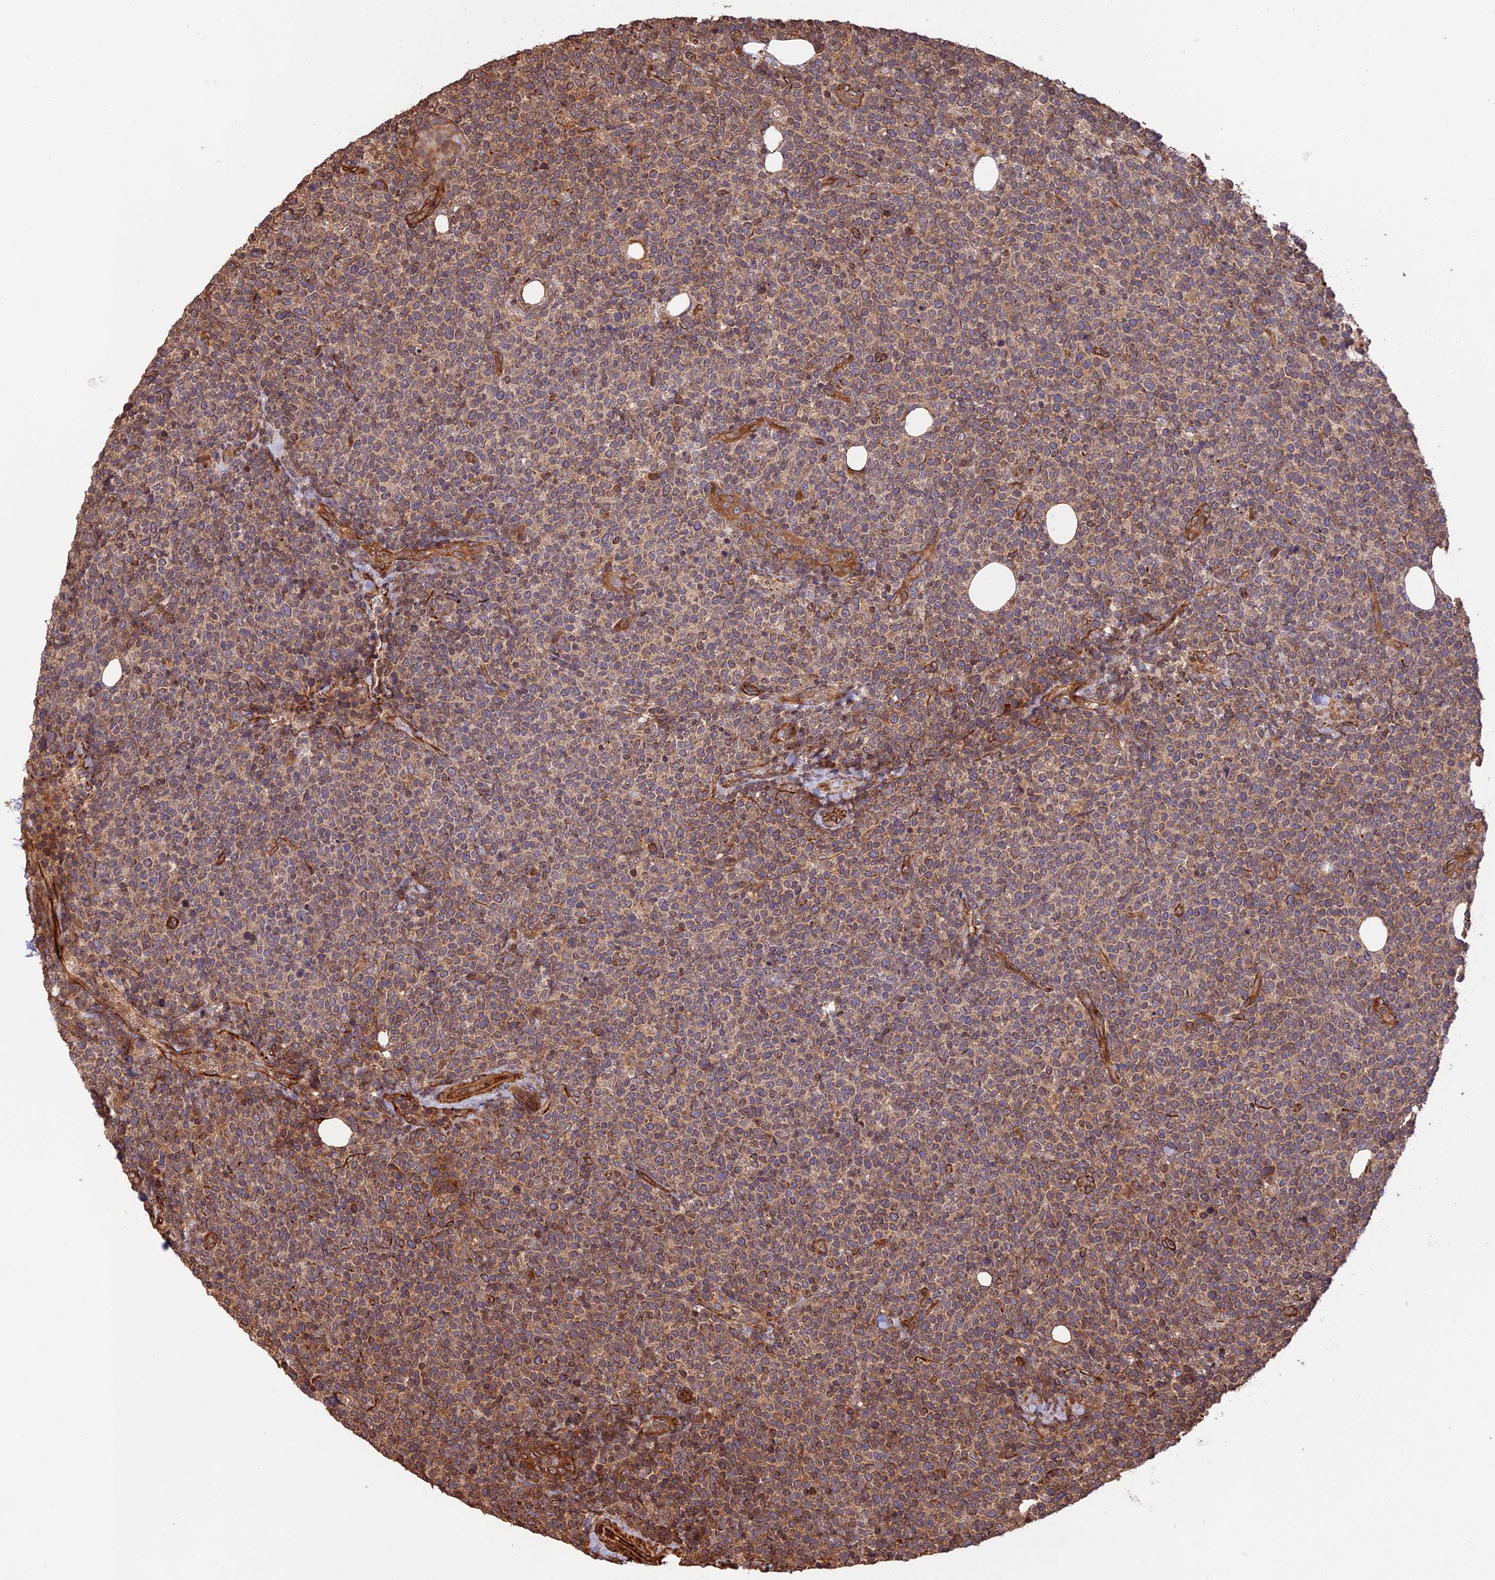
{"staining": {"intensity": "moderate", "quantity": ">75%", "location": "cytoplasmic/membranous"}, "tissue": "lymphoma", "cell_type": "Tumor cells", "image_type": "cancer", "snomed": [{"axis": "morphology", "description": "Malignant lymphoma, non-Hodgkin's type, High grade"}, {"axis": "topography", "description": "Lymph node"}], "caption": "Protein expression analysis of human lymphoma reveals moderate cytoplasmic/membranous positivity in about >75% of tumor cells.", "gene": "CREBL2", "patient": {"sex": "male", "age": 61}}